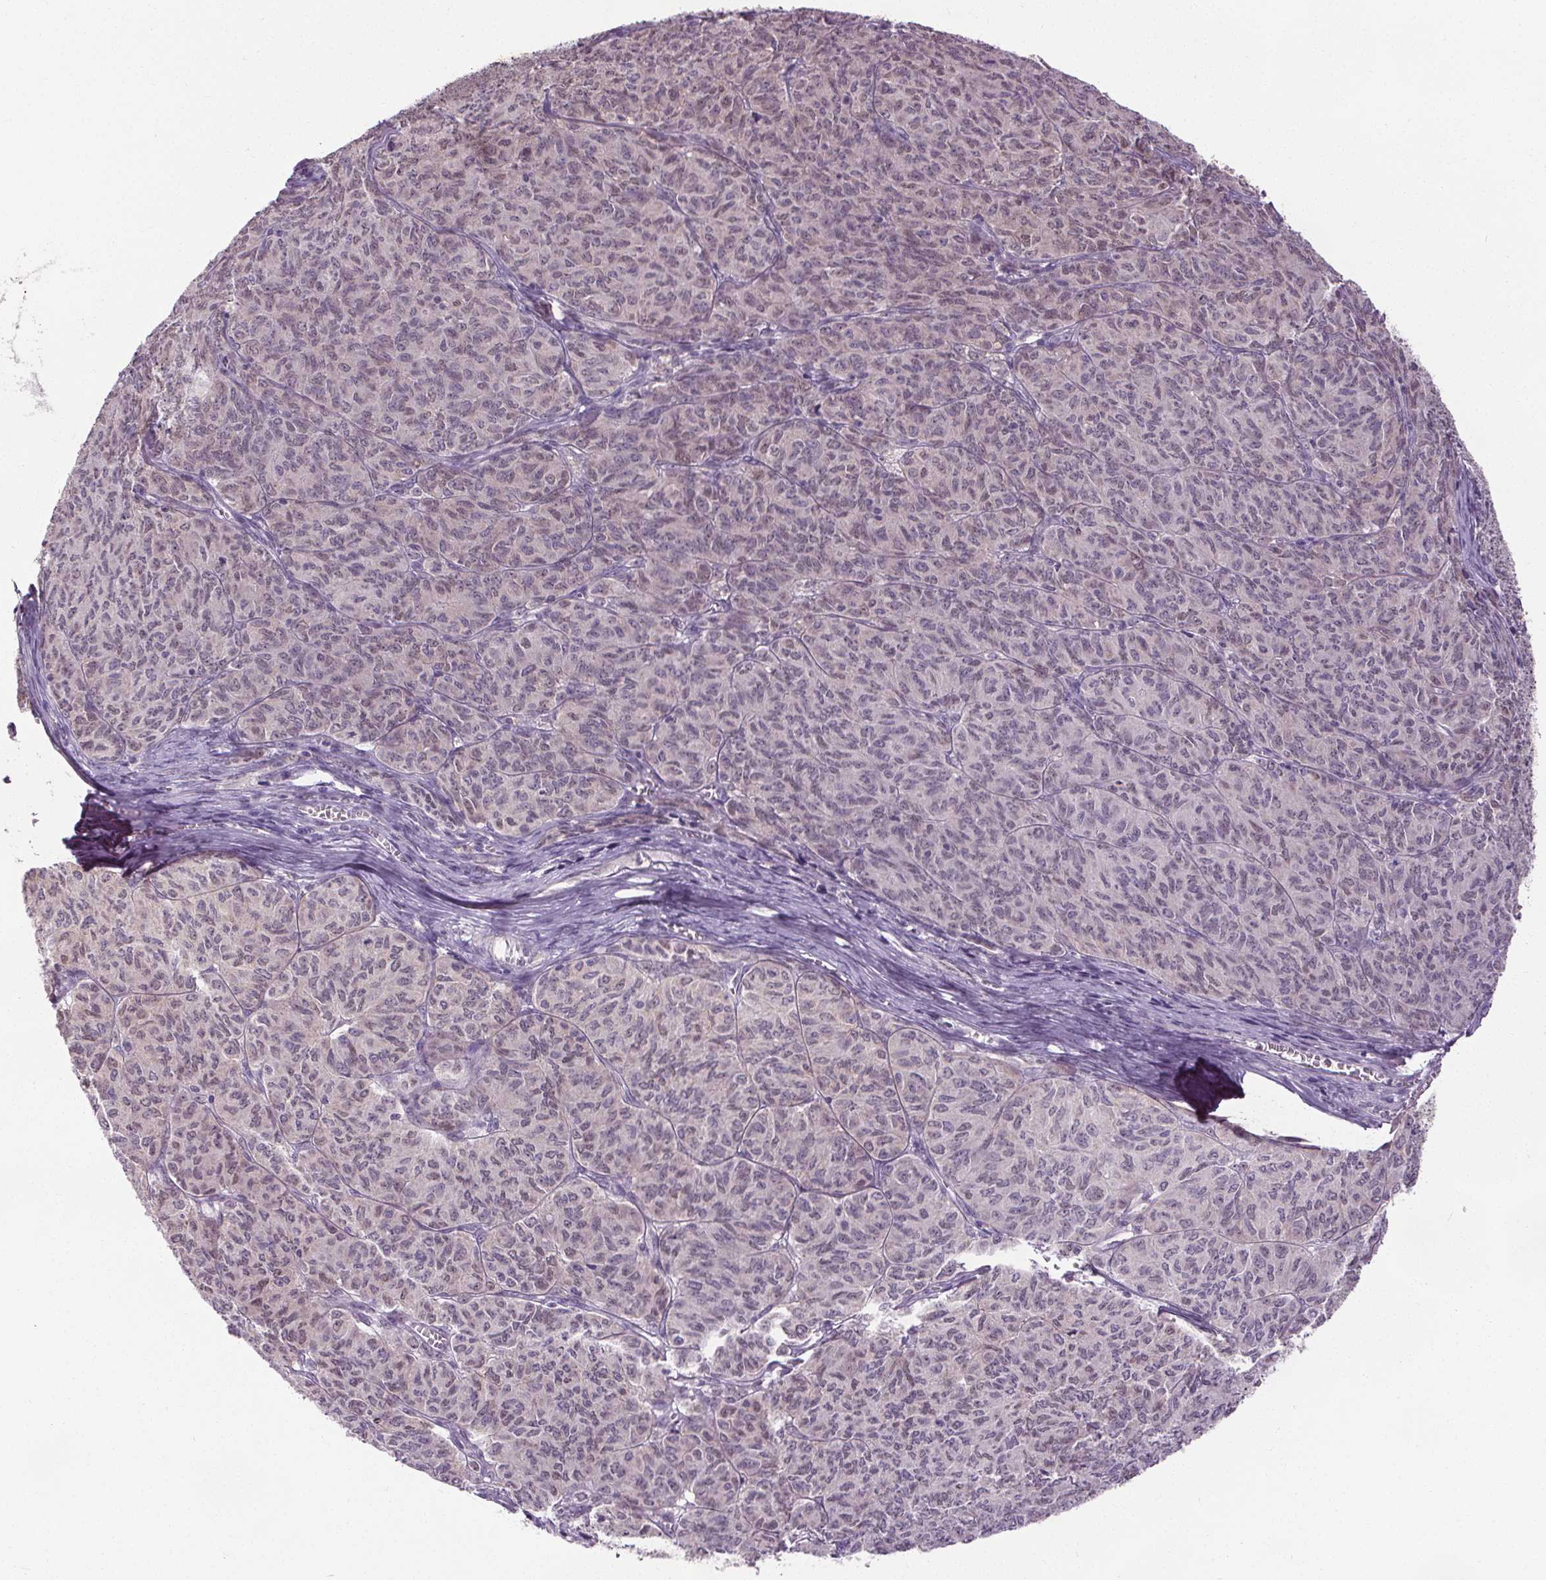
{"staining": {"intensity": "weak", "quantity": "<25%", "location": "nuclear"}, "tissue": "ovarian cancer", "cell_type": "Tumor cells", "image_type": "cancer", "snomed": [{"axis": "morphology", "description": "Carcinoma, endometroid"}, {"axis": "topography", "description": "Ovary"}], "caption": "Micrograph shows no significant protein expression in tumor cells of ovarian cancer. Nuclei are stained in blue.", "gene": "SLC2A9", "patient": {"sex": "female", "age": 80}}